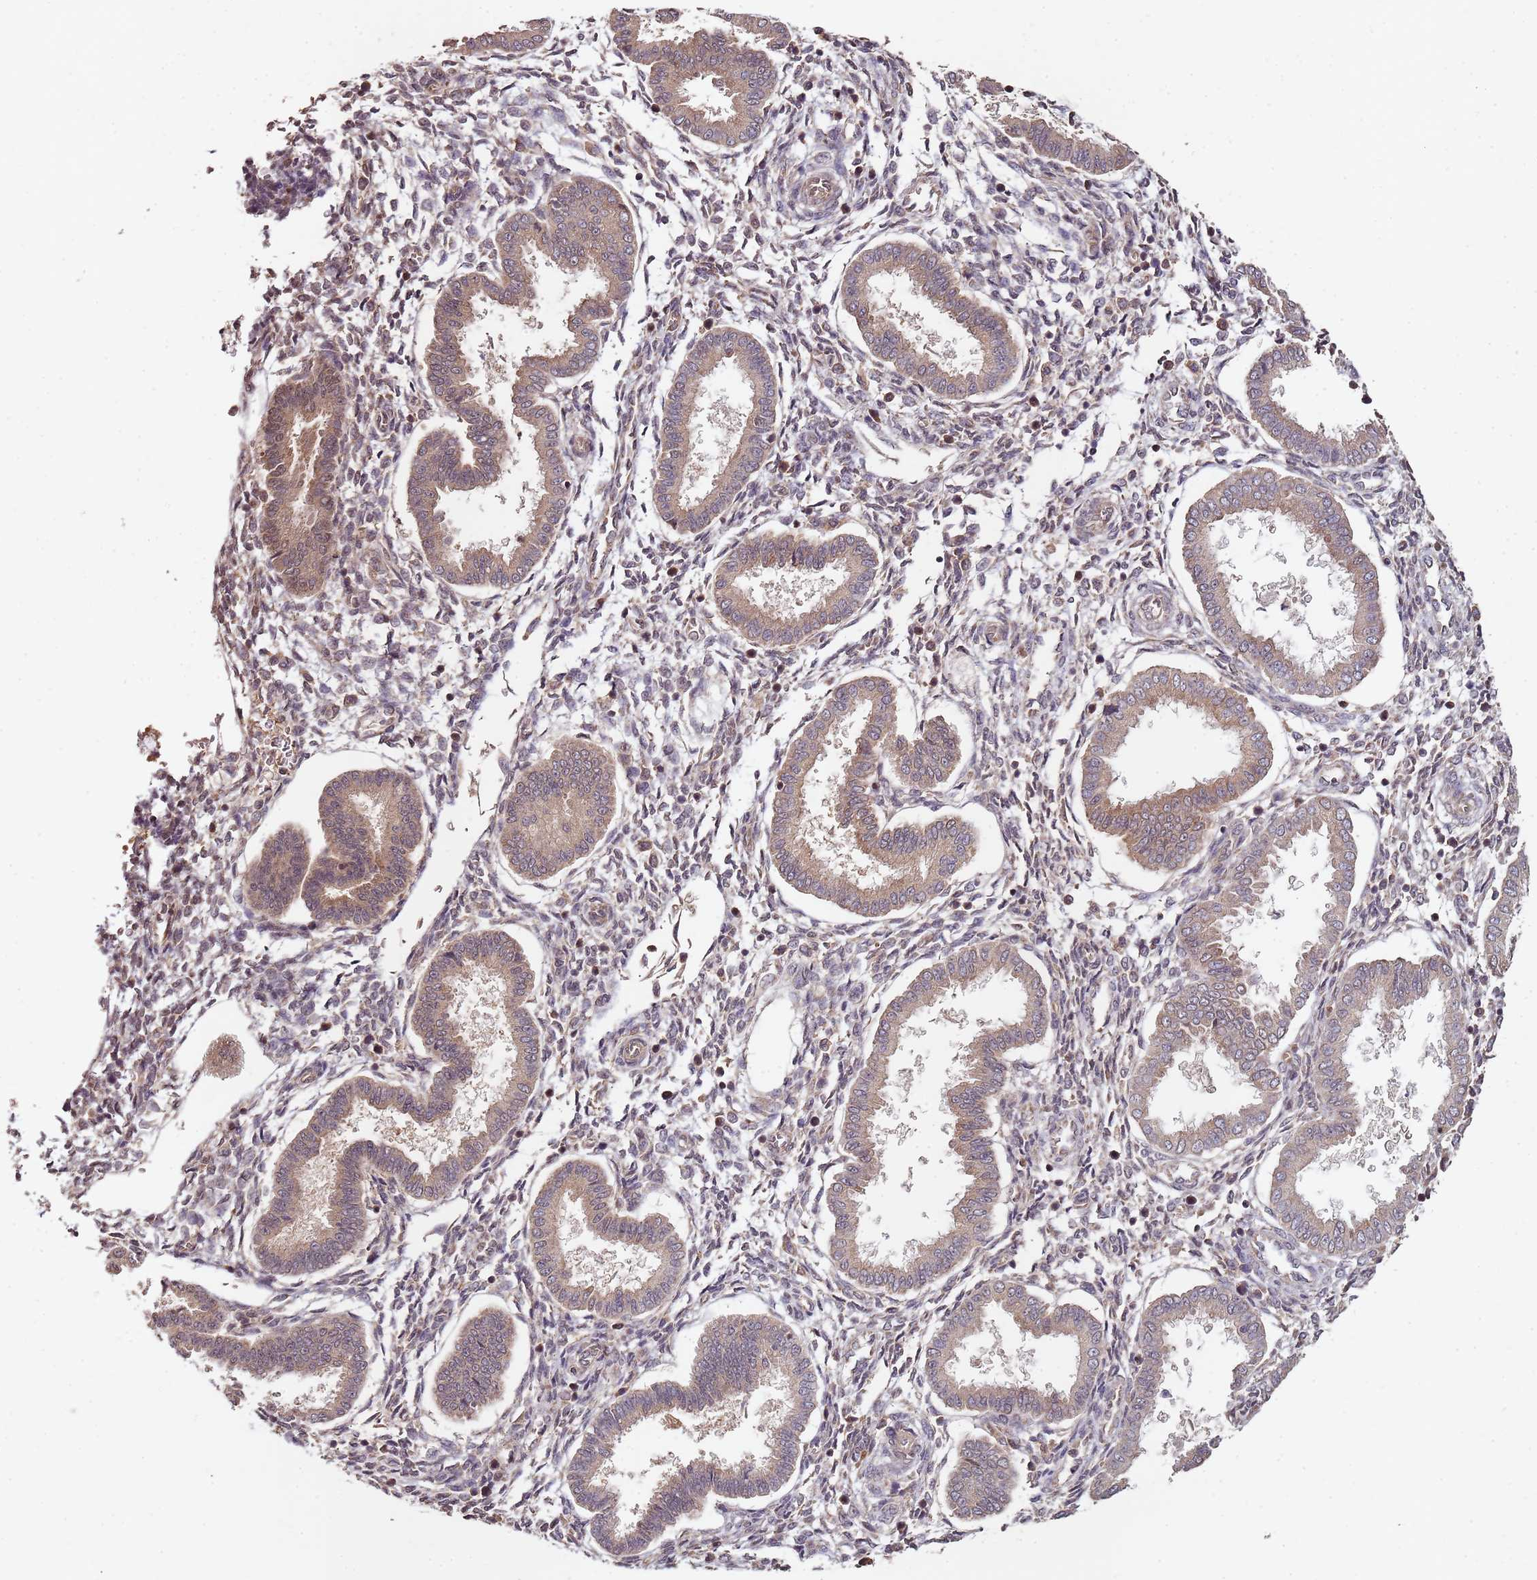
{"staining": {"intensity": "weak", "quantity": "<25%", "location": "cytoplasmic/membranous"}, "tissue": "endometrium", "cell_type": "Cells in endometrial stroma", "image_type": "normal", "snomed": [{"axis": "morphology", "description": "Normal tissue, NOS"}, {"axis": "topography", "description": "Endometrium"}], "caption": "A high-resolution image shows IHC staining of benign endometrium, which shows no significant expression in cells in endometrial stroma.", "gene": "LIN37", "patient": {"sex": "female", "age": 24}}